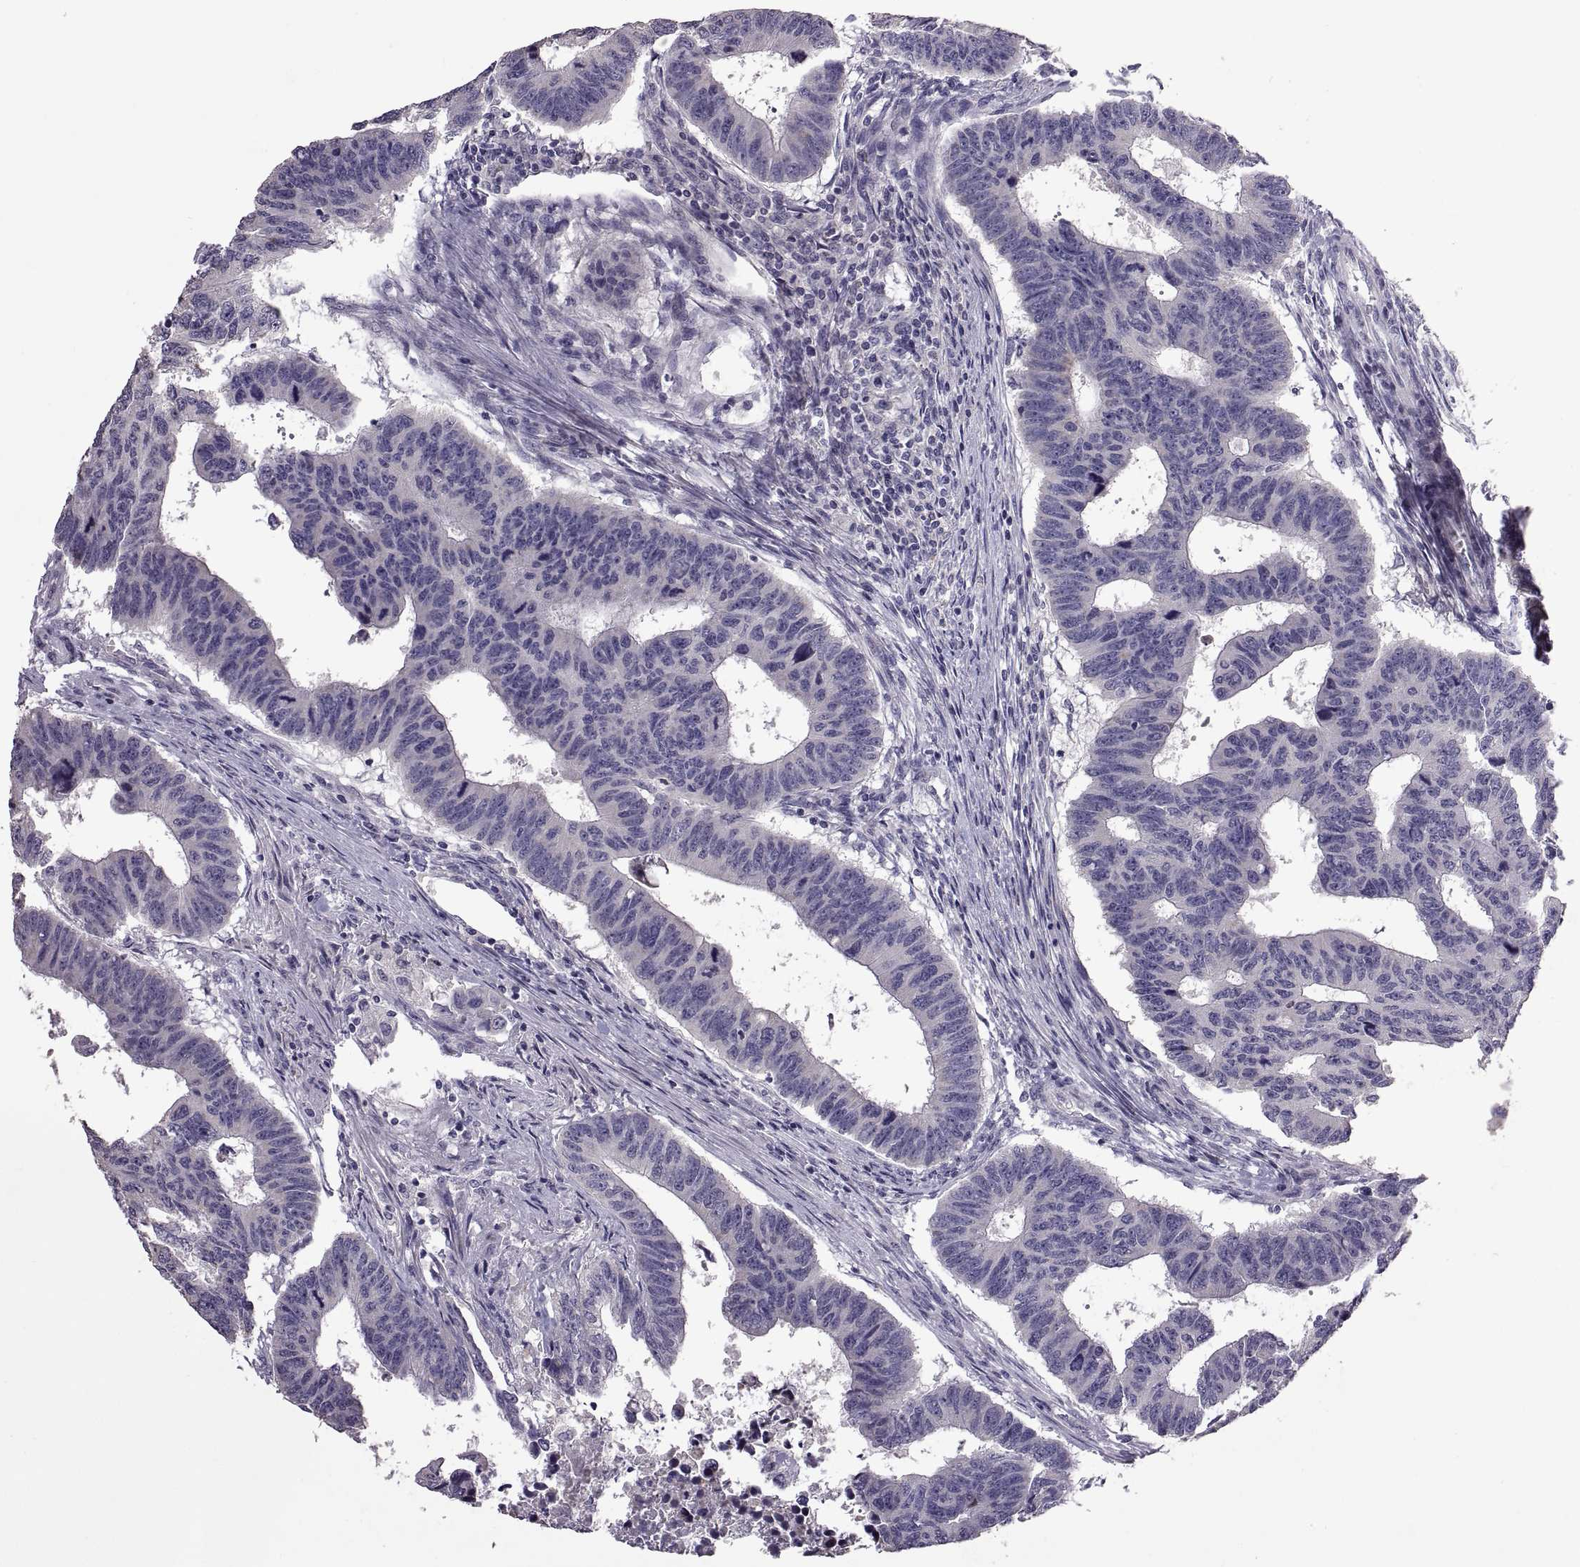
{"staining": {"intensity": "negative", "quantity": "none", "location": "none"}, "tissue": "colorectal cancer", "cell_type": "Tumor cells", "image_type": "cancer", "snomed": [{"axis": "morphology", "description": "Adenocarcinoma, NOS"}, {"axis": "topography", "description": "Rectum"}], "caption": "IHC of colorectal cancer (adenocarcinoma) displays no staining in tumor cells.", "gene": "DEFB136", "patient": {"sex": "female", "age": 85}}